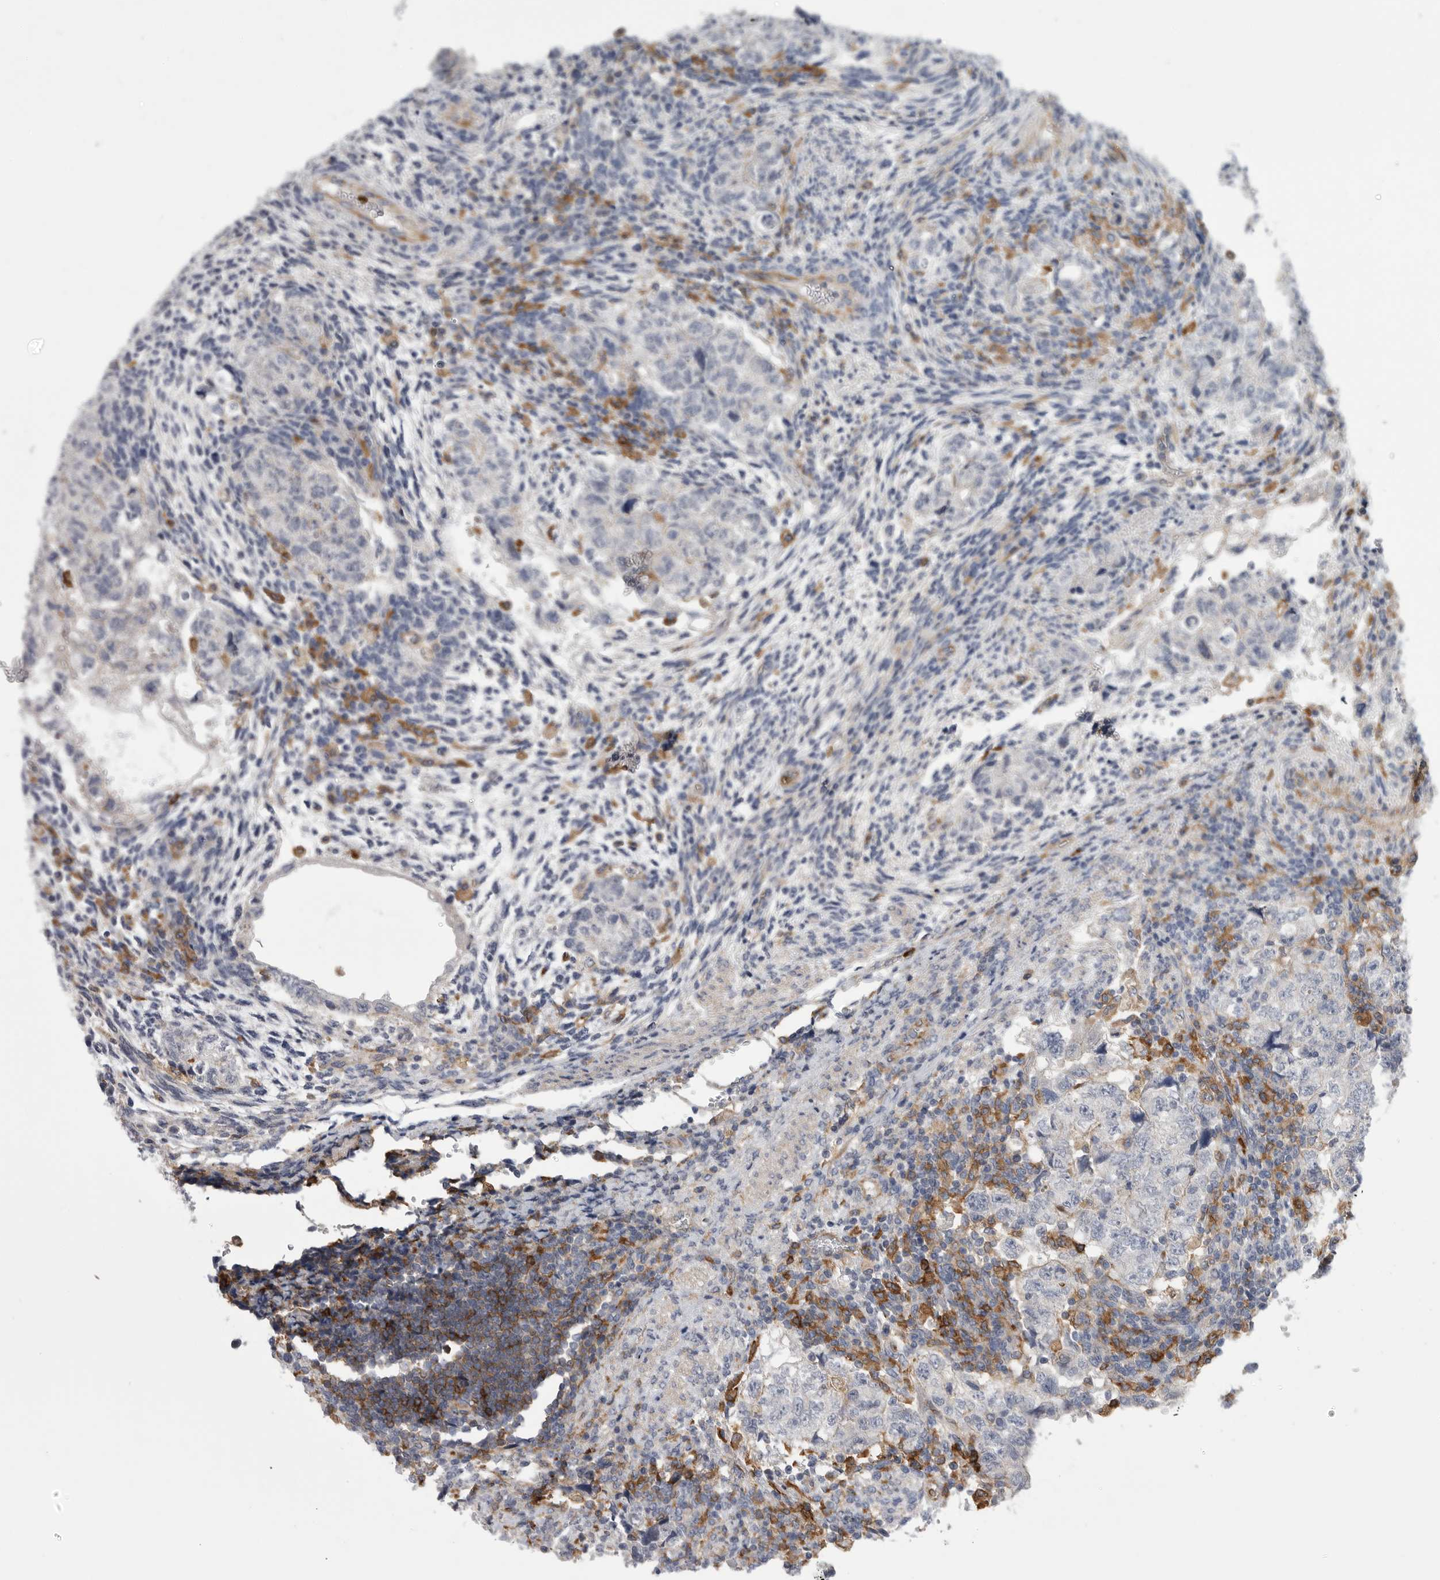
{"staining": {"intensity": "negative", "quantity": "none", "location": "none"}, "tissue": "testis cancer", "cell_type": "Tumor cells", "image_type": "cancer", "snomed": [{"axis": "morphology", "description": "Normal tissue, NOS"}, {"axis": "morphology", "description": "Carcinoma, Embryonal, NOS"}, {"axis": "topography", "description": "Testis"}], "caption": "Immunohistochemistry (IHC) photomicrograph of human embryonal carcinoma (testis) stained for a protein (brown), which exhibits no expression in tumor cells.", "gene": "SIGLEC10", "patient": {"sex": "male", "age": 36}}